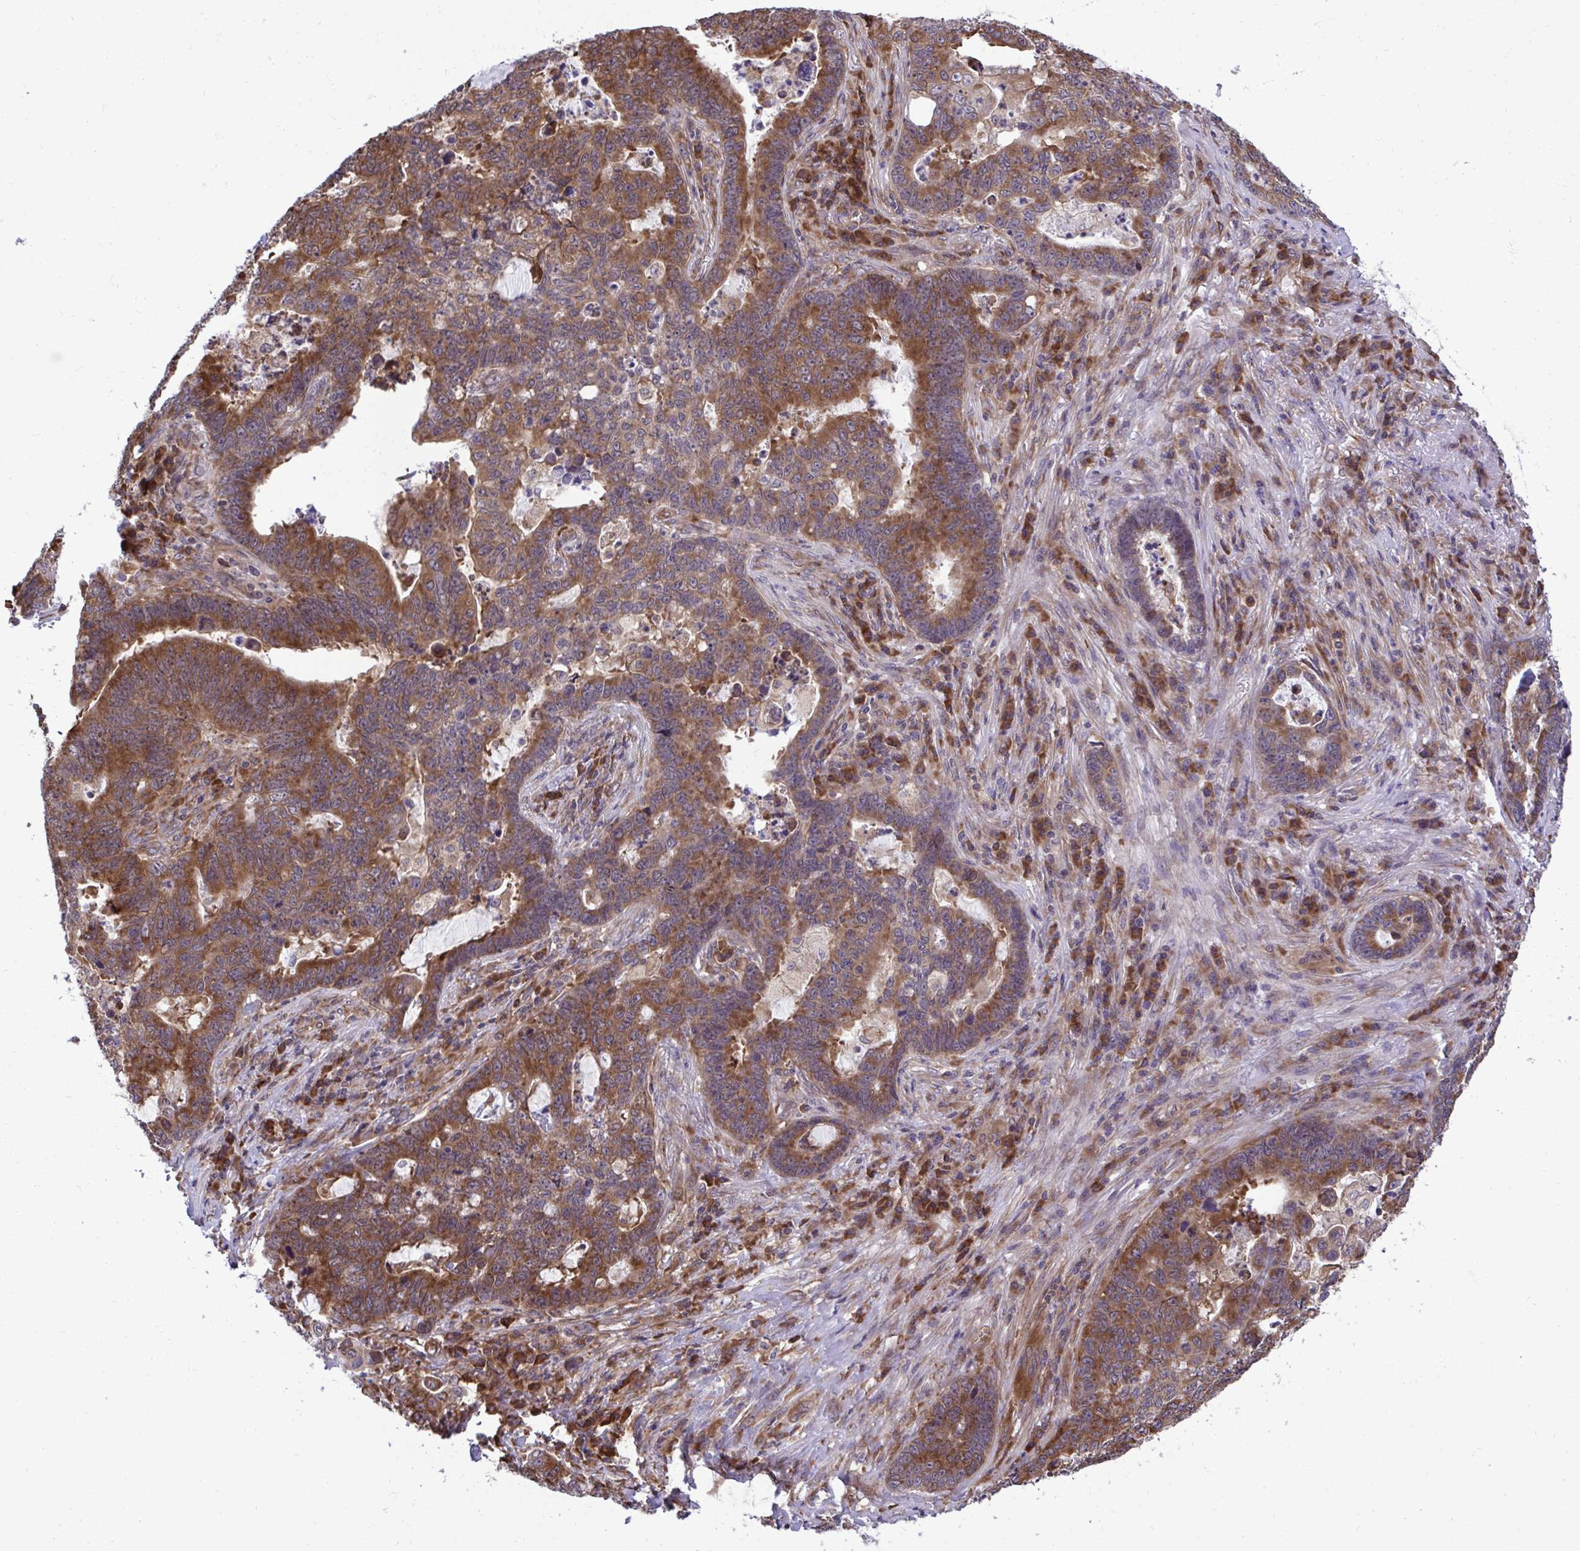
{"staining": {"intensity": "strong", "quantity": ">75%", "location": "cytoplasmic/membranous"}, "tissue": "lung cancer", "cell_type": "Tumor cells", "image_type": "cancer", "snomed": [{"axis": "morphology", "description": "Aneuploidy"}, {"axis": "morphology", "description": "Adenocarcinoma, NOS"}, {"axis": "morphology", "description": "Adenocarcinoma primary or metastatic"}, {"axis": "topography", "description": "Lung"}], "caption": "Strong cytoplasmic/membranous expression for a protein is appreciated in approximately >75% of tumor cells of lung cancer using immunohistochemistry.", "gene": "RPS15", "patient": {"sex": "female", "age": 75}}